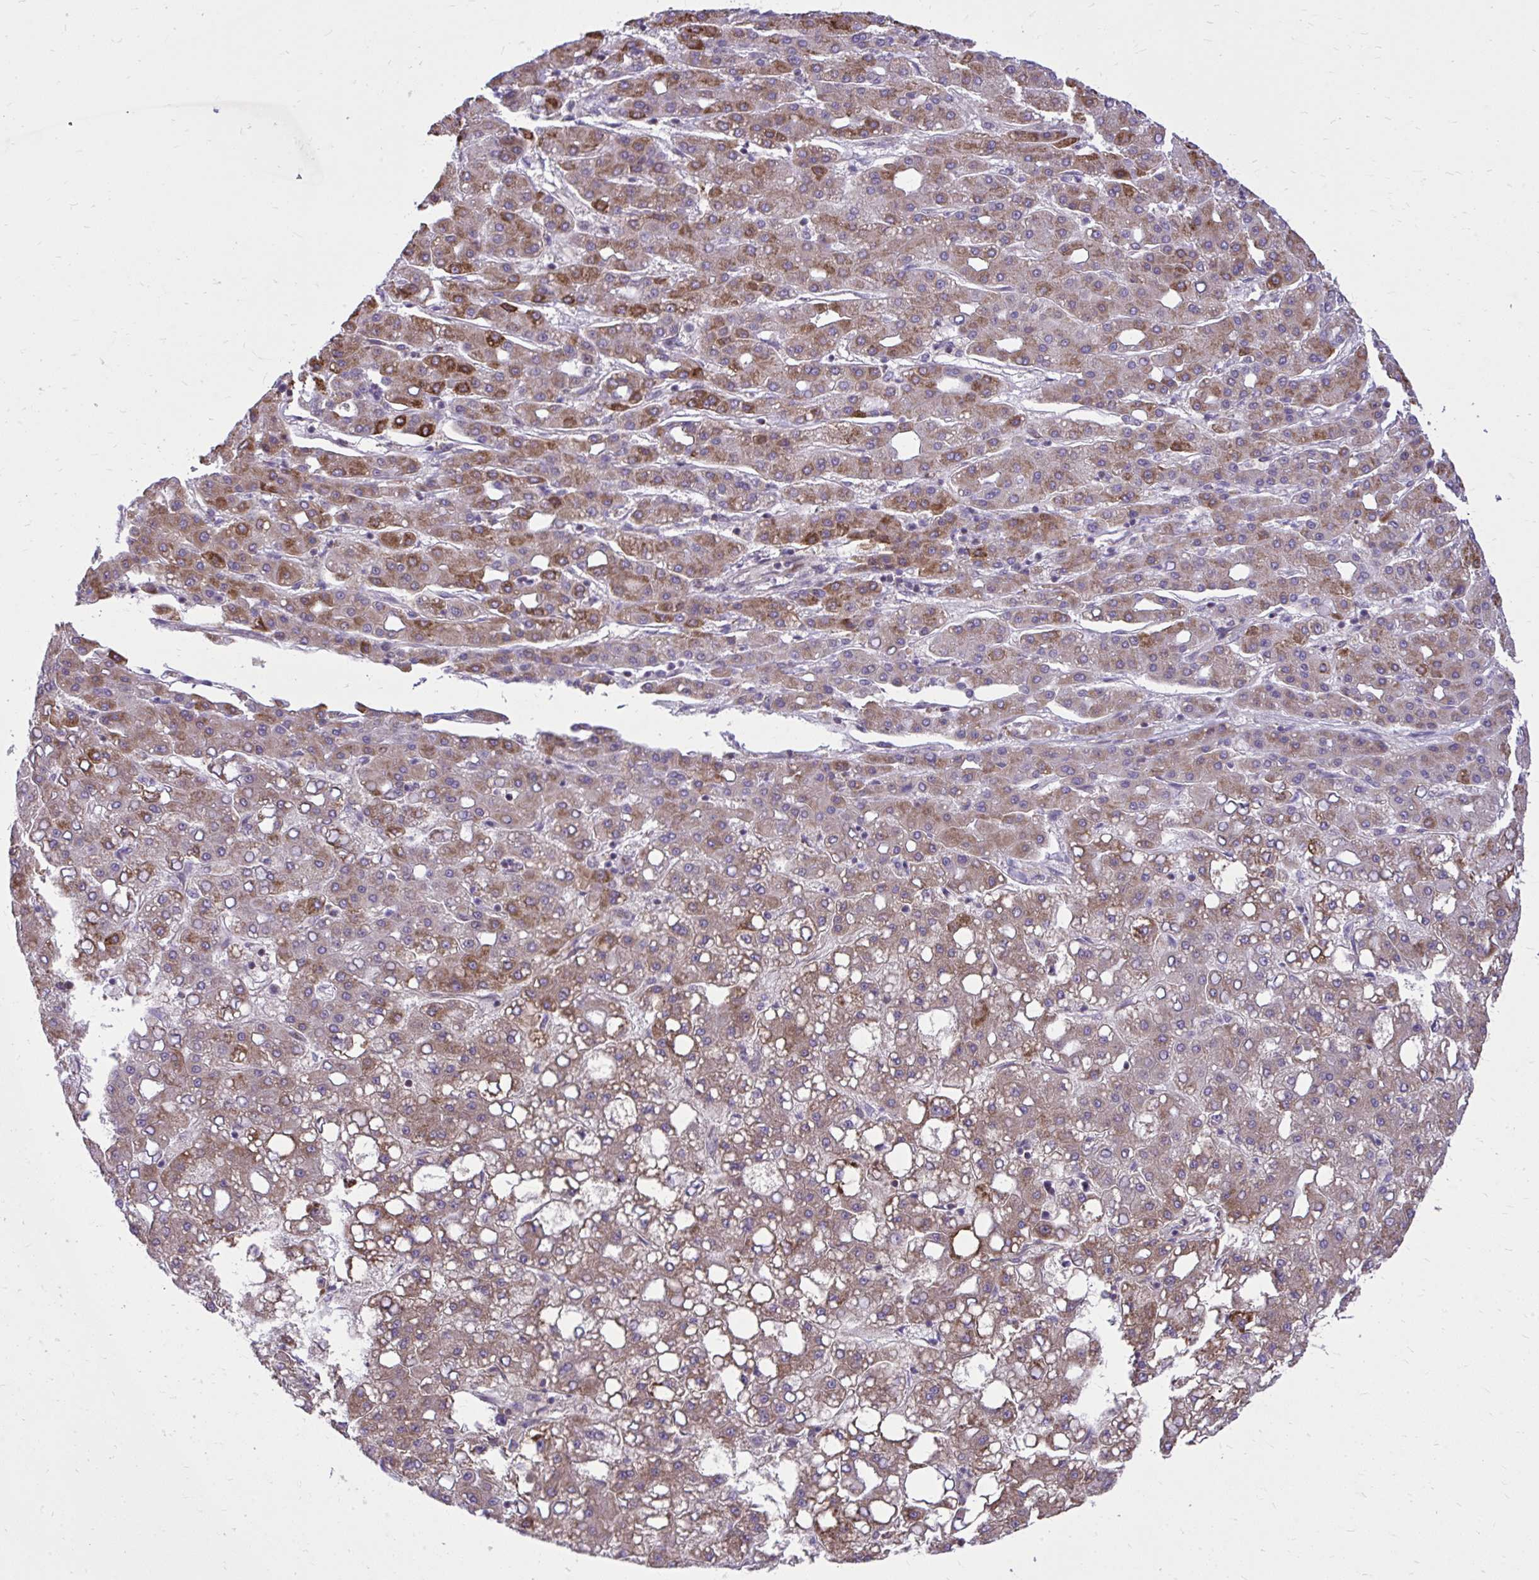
{"staining": {"intensity": "moderate", "quantity": ">75%", "location": "cytoplasmic/membranous"}, "tissue": "liver cancer", "cell_type": "Tumor cells", "image_type": "cancer", "snomed": [{"axis": "morphology", "description": "Carcinoma, Hepatocellular, NOS"}, {"axis": "topography", "description": "Liver"}], "caption": "Tumor cells reveal medium levels of moderate cytoplasmic/membranous expression in about >75% of cells in liver cancer.", "gene": "GPRIN3", "patient": {"sex": "male", "age": 65}}